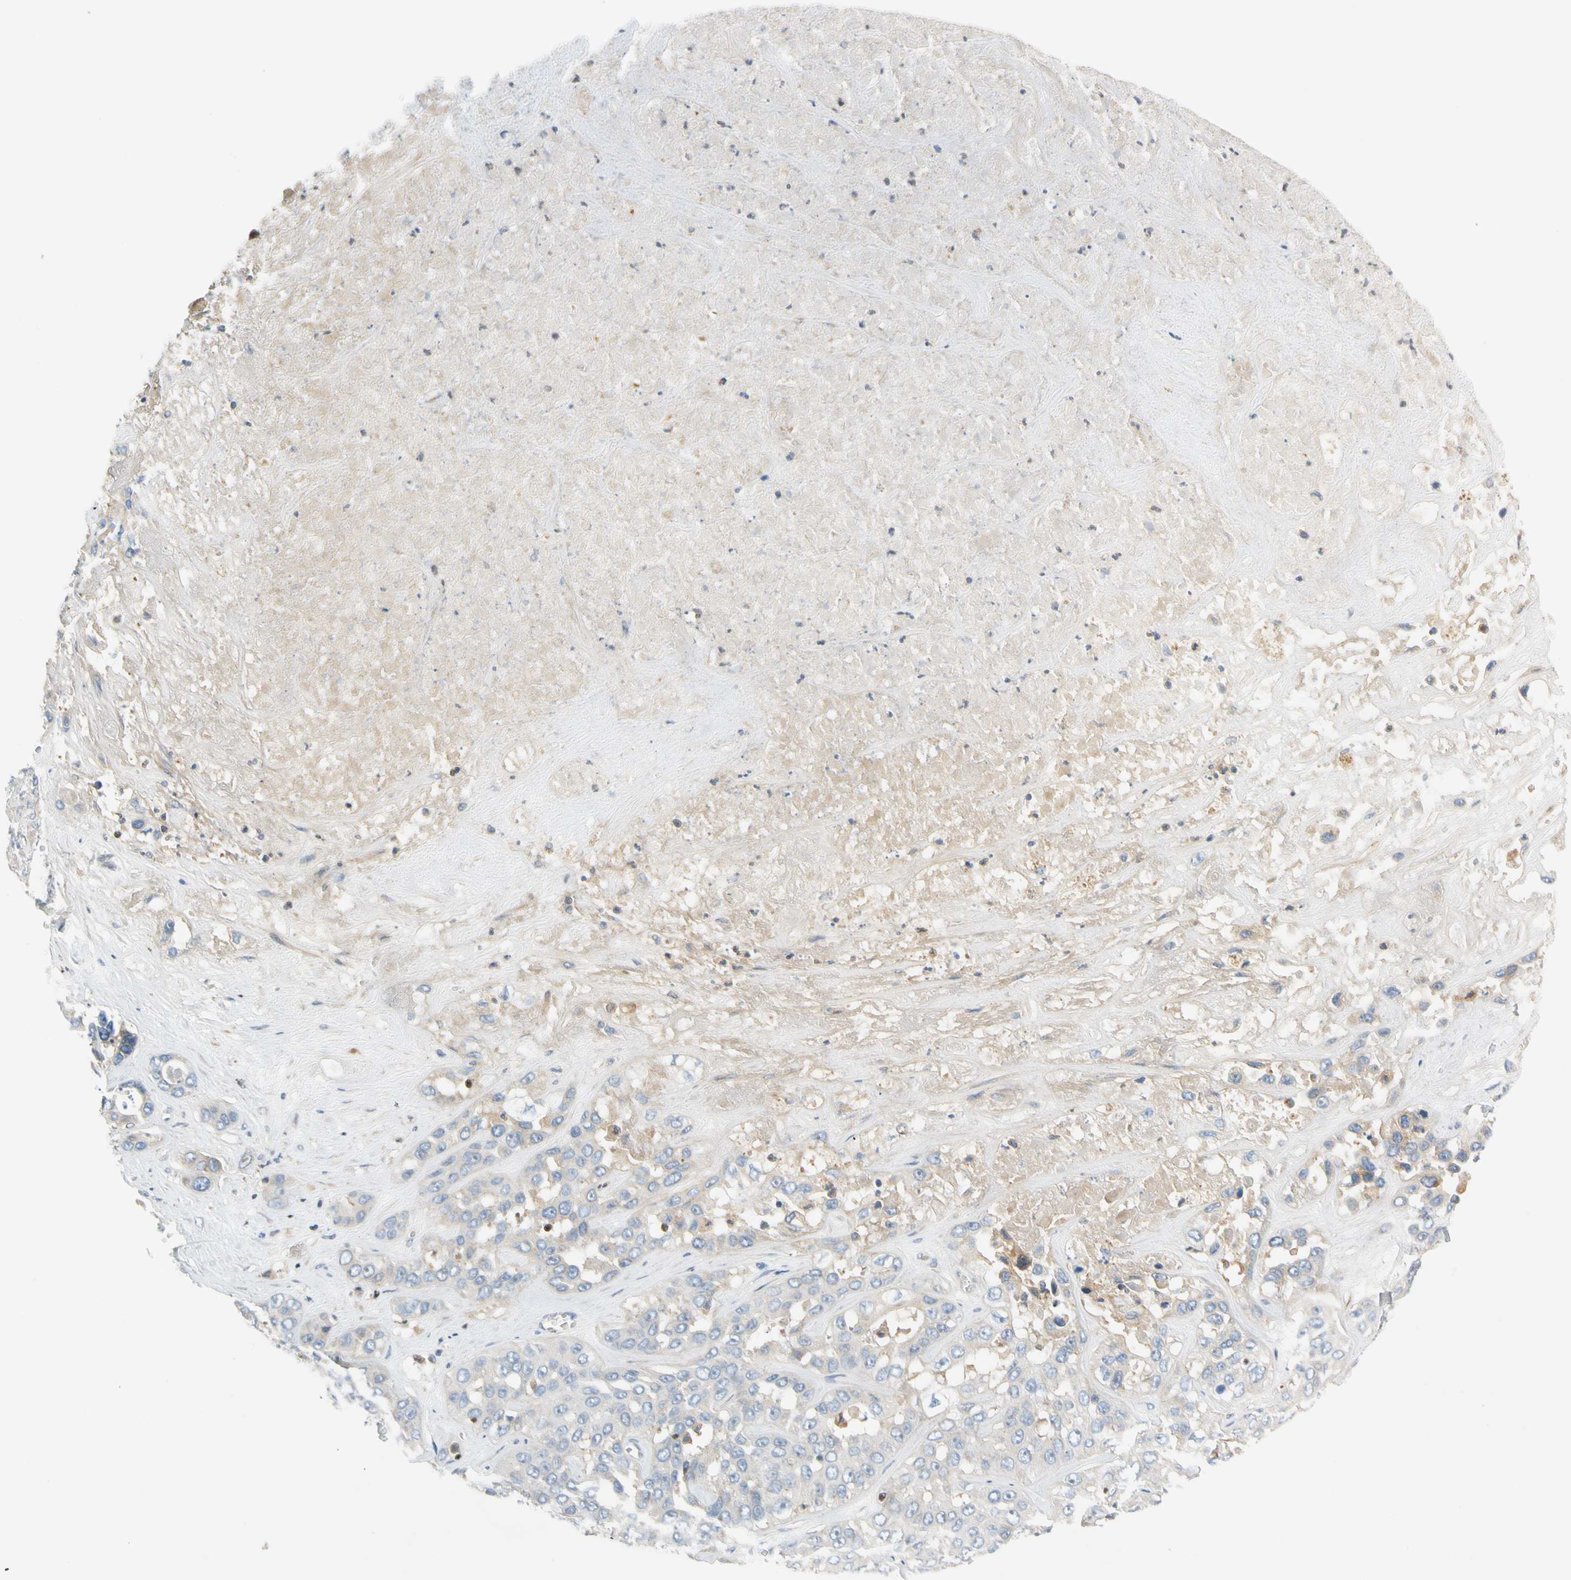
{"staining": {"intensity": "weak", "quantity": "<25%", "location": "cytoplasmic/membranous"}, "tissue": "liver cancer", "cell_type": "Tumor cells", "image_type": "cancer", "snomed": [{"axis": "morphology", "description": "Cholangiocarcinoma"}, {"axis": "topography", "description": "Liver"}], "caption": "Protein analysis of liver cancer (cholangiocarcinoma) shows no significant expression in tumor cells. (DAB (3,3'-diaminobenzidine) immunohistochemistry (IHC), high magnification).", "gene": "SP140", "patient": {"sex": "female", "age": 52}}